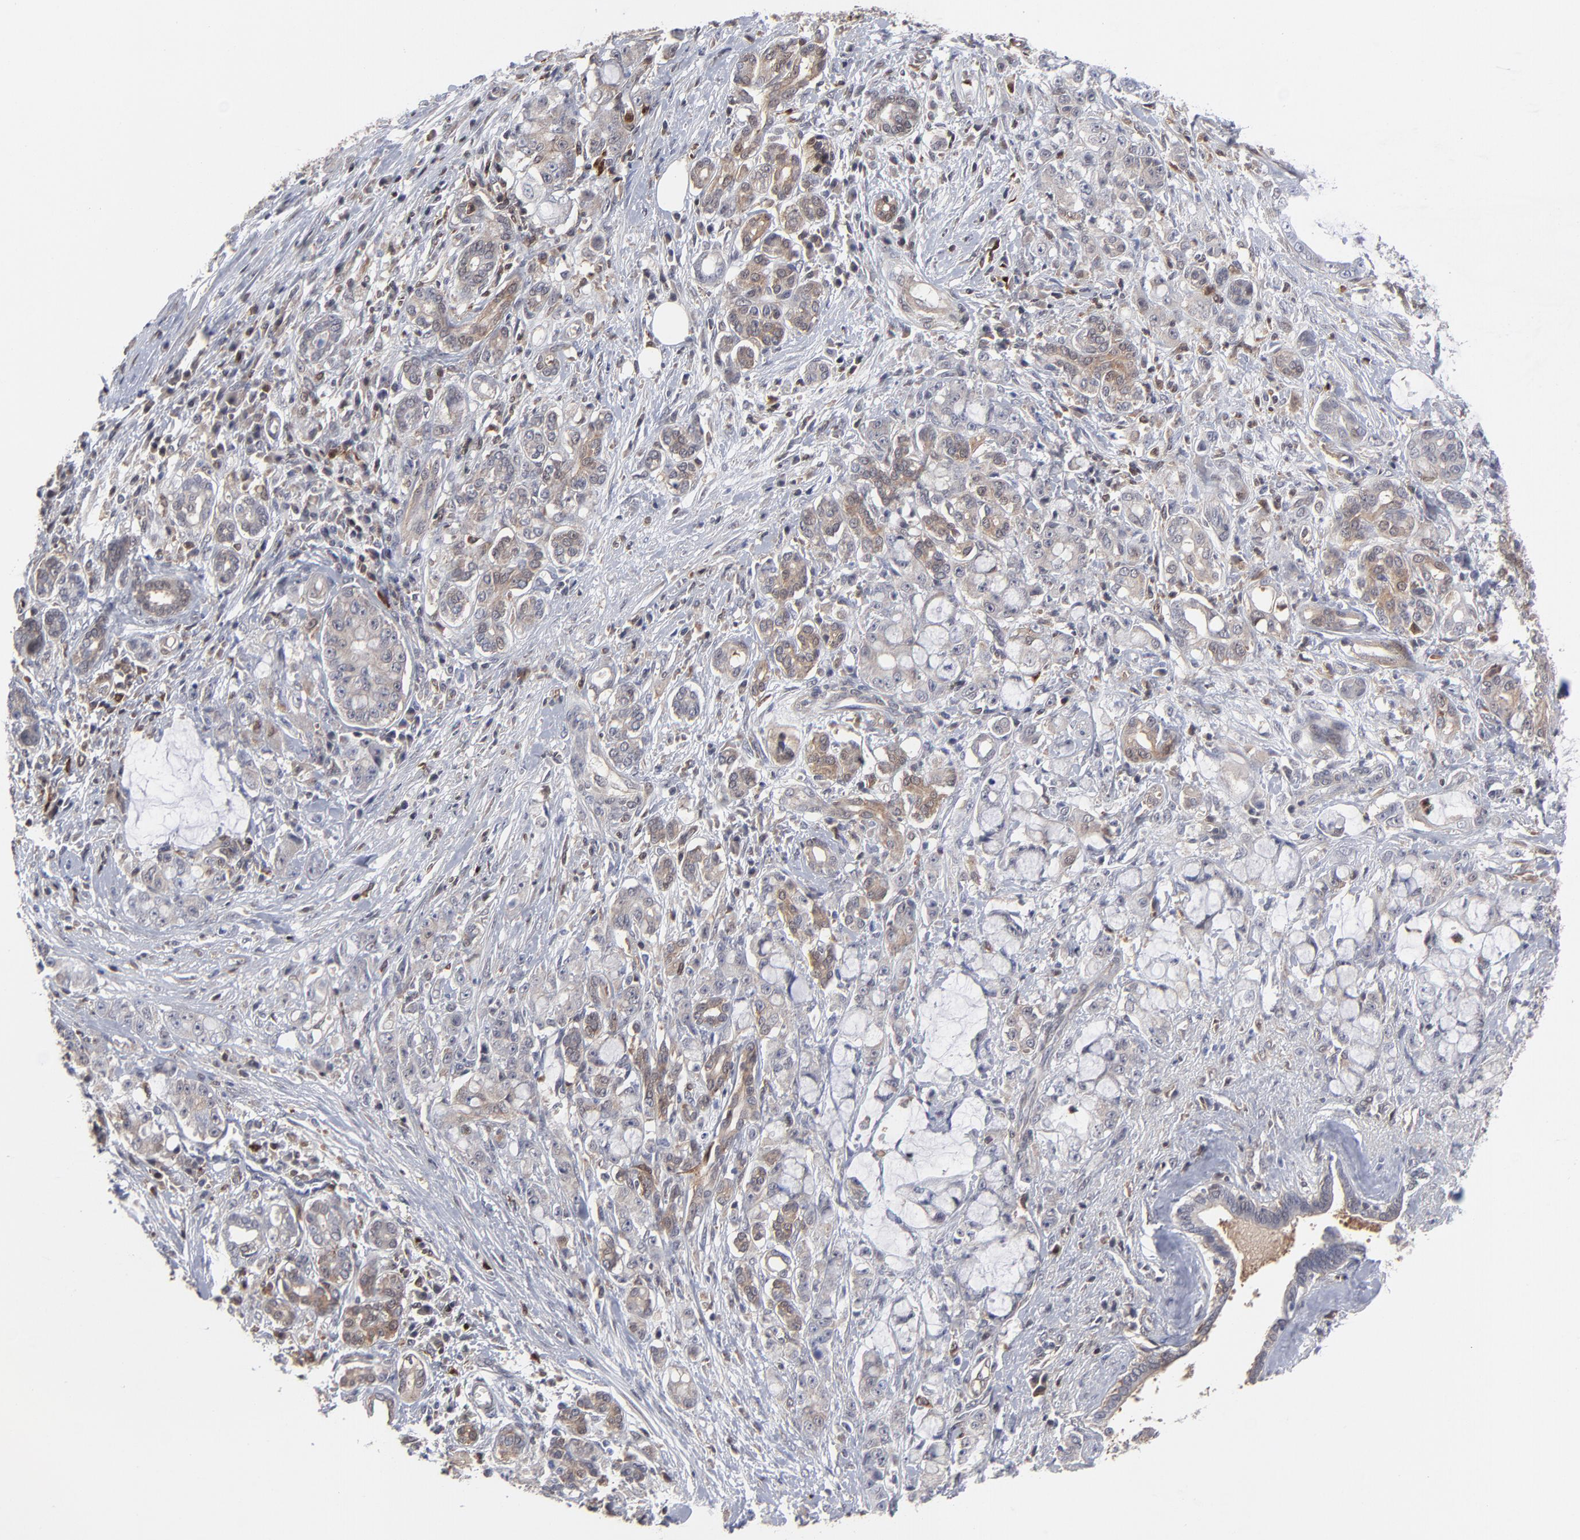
{"staining": {"intensity": "weak", "quantity": ">75%", "location": "cytoplasmic/membranous"}, "tissue": "pancreatic cancer", "cell_type": "Tumor cells", "image_type": "cancer", "snomed": [{"axis": "morphology", "description": "Adenocarcinoma, NOS"}, {"axis": "topography", "description": "Pancreas"}], "caption": "A high-resolution histopathology image shows IHC staining of pancreatic adenocarcinoma, which reveals weak cytoplasmic/membranous positivity in approximately >75% of tumor cells. Nuclei are stained in blue.", "gene": "MAP2K1", "patient": {"sex": "female", "age": 73}}